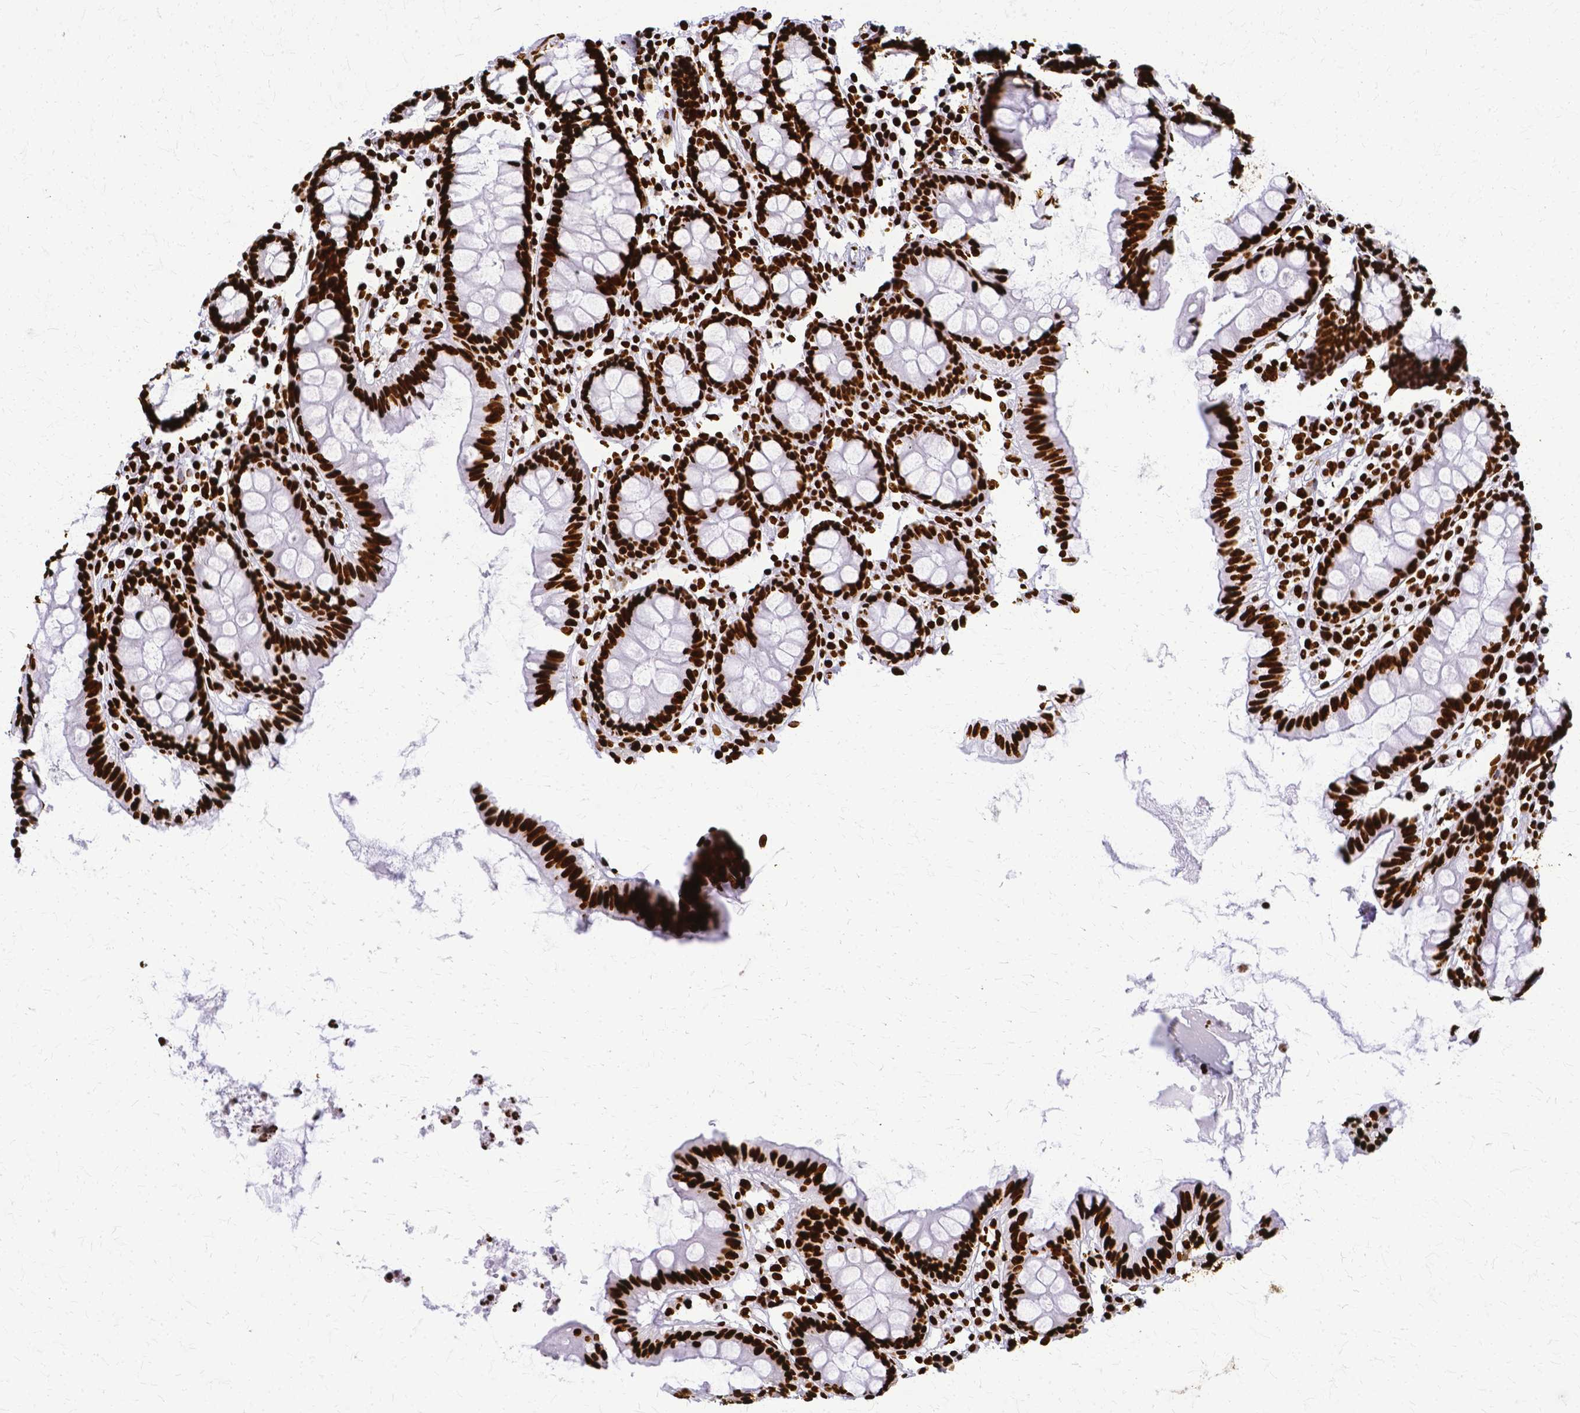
{"staining": {"intensity": "strong", "quantity": ">75%", "location": "nuclear"}, "tissue": "colon", "cell_type": "Endothelial cells", "image_type": "normal", "snomed": [{"axis": "morphology", "description": "Normal tissue, NOS"}, {"axis": "topography", "description": "Colon"}], "caption": "Immunohistochemistry (IHC) photomicrograph of benign colon: colon stained using immunohistochemistry displays high levels of strong protein expression localized specifically in the nuclear of endothelial cells, appearing as a nuclear brown color.", "gene": "SFPQ", "patient": {"sex": "female", "age": 84}}